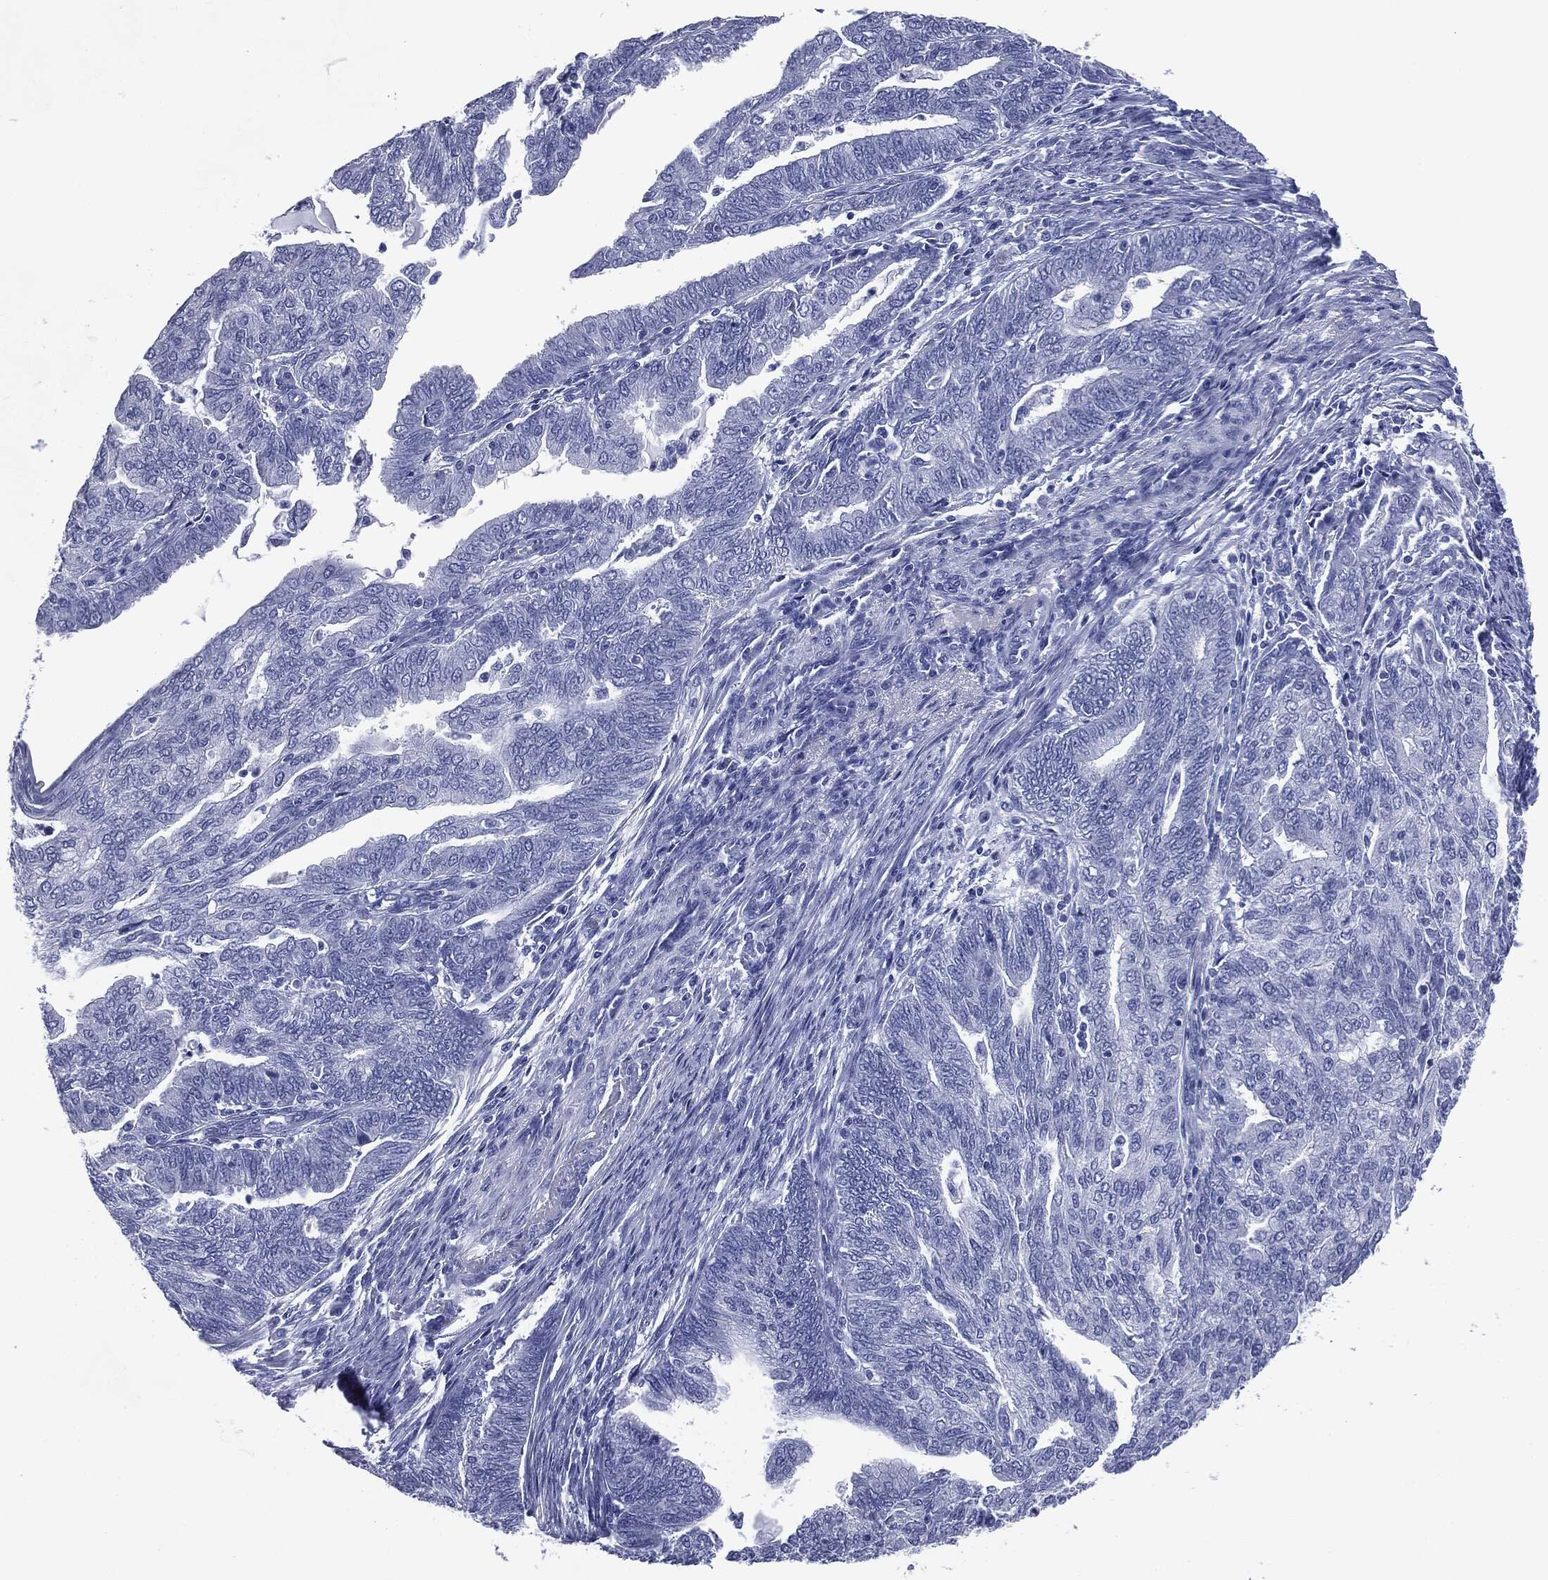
{"staining": {"intensity": "negative", "quantity": "none", "location": "none"}, "tissue": "endometrial cancer", "cell_type": "Tumor cells", "image_type": "cancer", "snomed": [{"axis": "morphology", "description": "Adenocarcinoma, NOS"}, {"axis": "topography", "description": "Endometrium"}], "caption": "High power microscopy photomicrograph of an IHC micrograph of adenocarcinoma (endometrial), revealing no significant positivity in tumor cells.", "gene": "ATP2A1", "patient": {"sex": "female", "age": 82}}